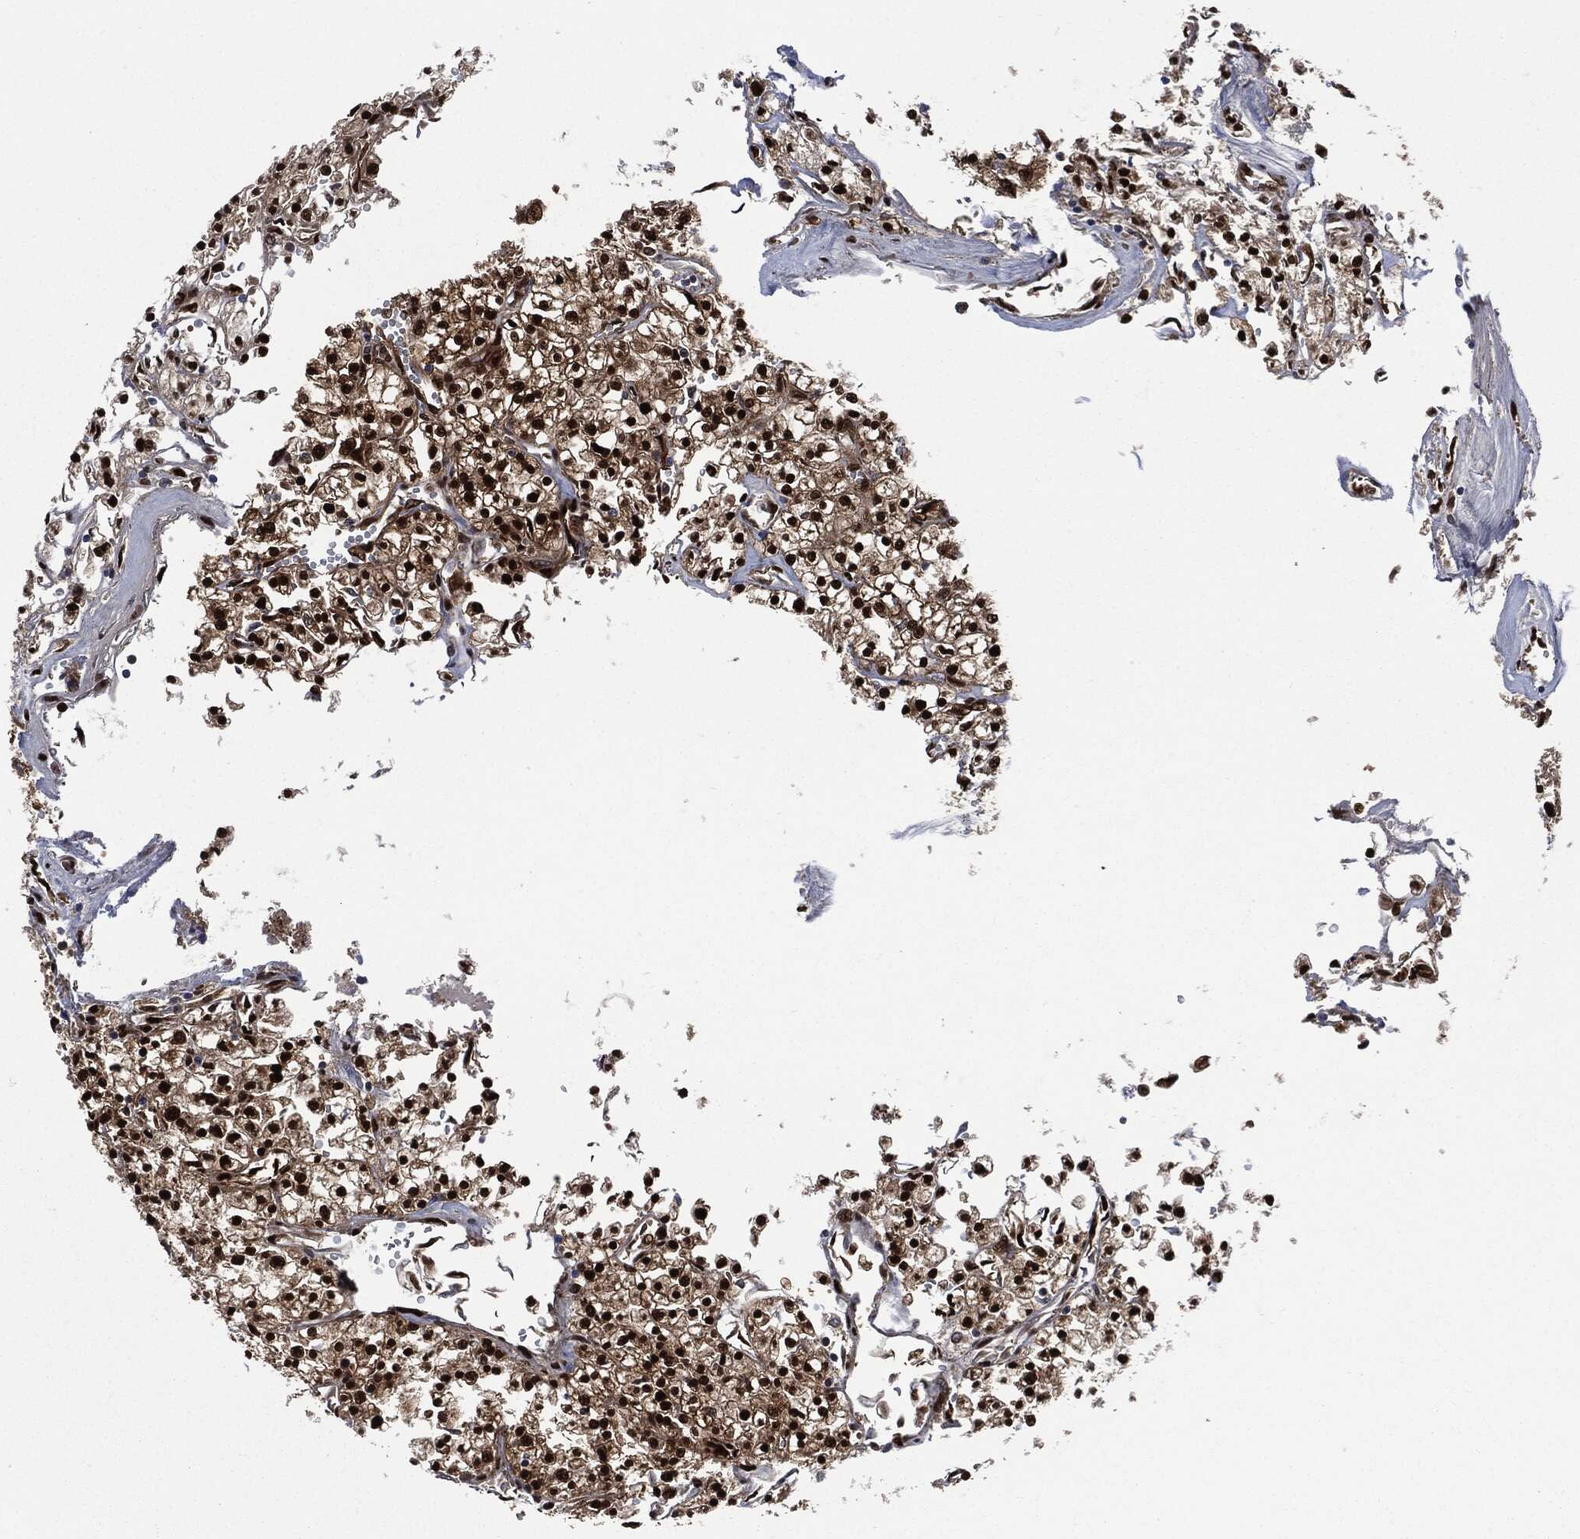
{"staining": {"intensity": "strong", "quantity": ">75%", "location": "nuclear"}, "tissue": "renal cancer", "cell_type": "Tumor cells", "image_type": "cancer", "snomed": [{"axis": "morphology", "description": "Adenocarcinoma, NOS"}, {"axis": "topography", "description": "Kidney"}], "caption": "Renal adenocarcinoma stained for a protein demonstrates strong nuclear positivity in tumor cells.", "gene": "DCTN1", "patient": {"sex": "male", "age": 80}}